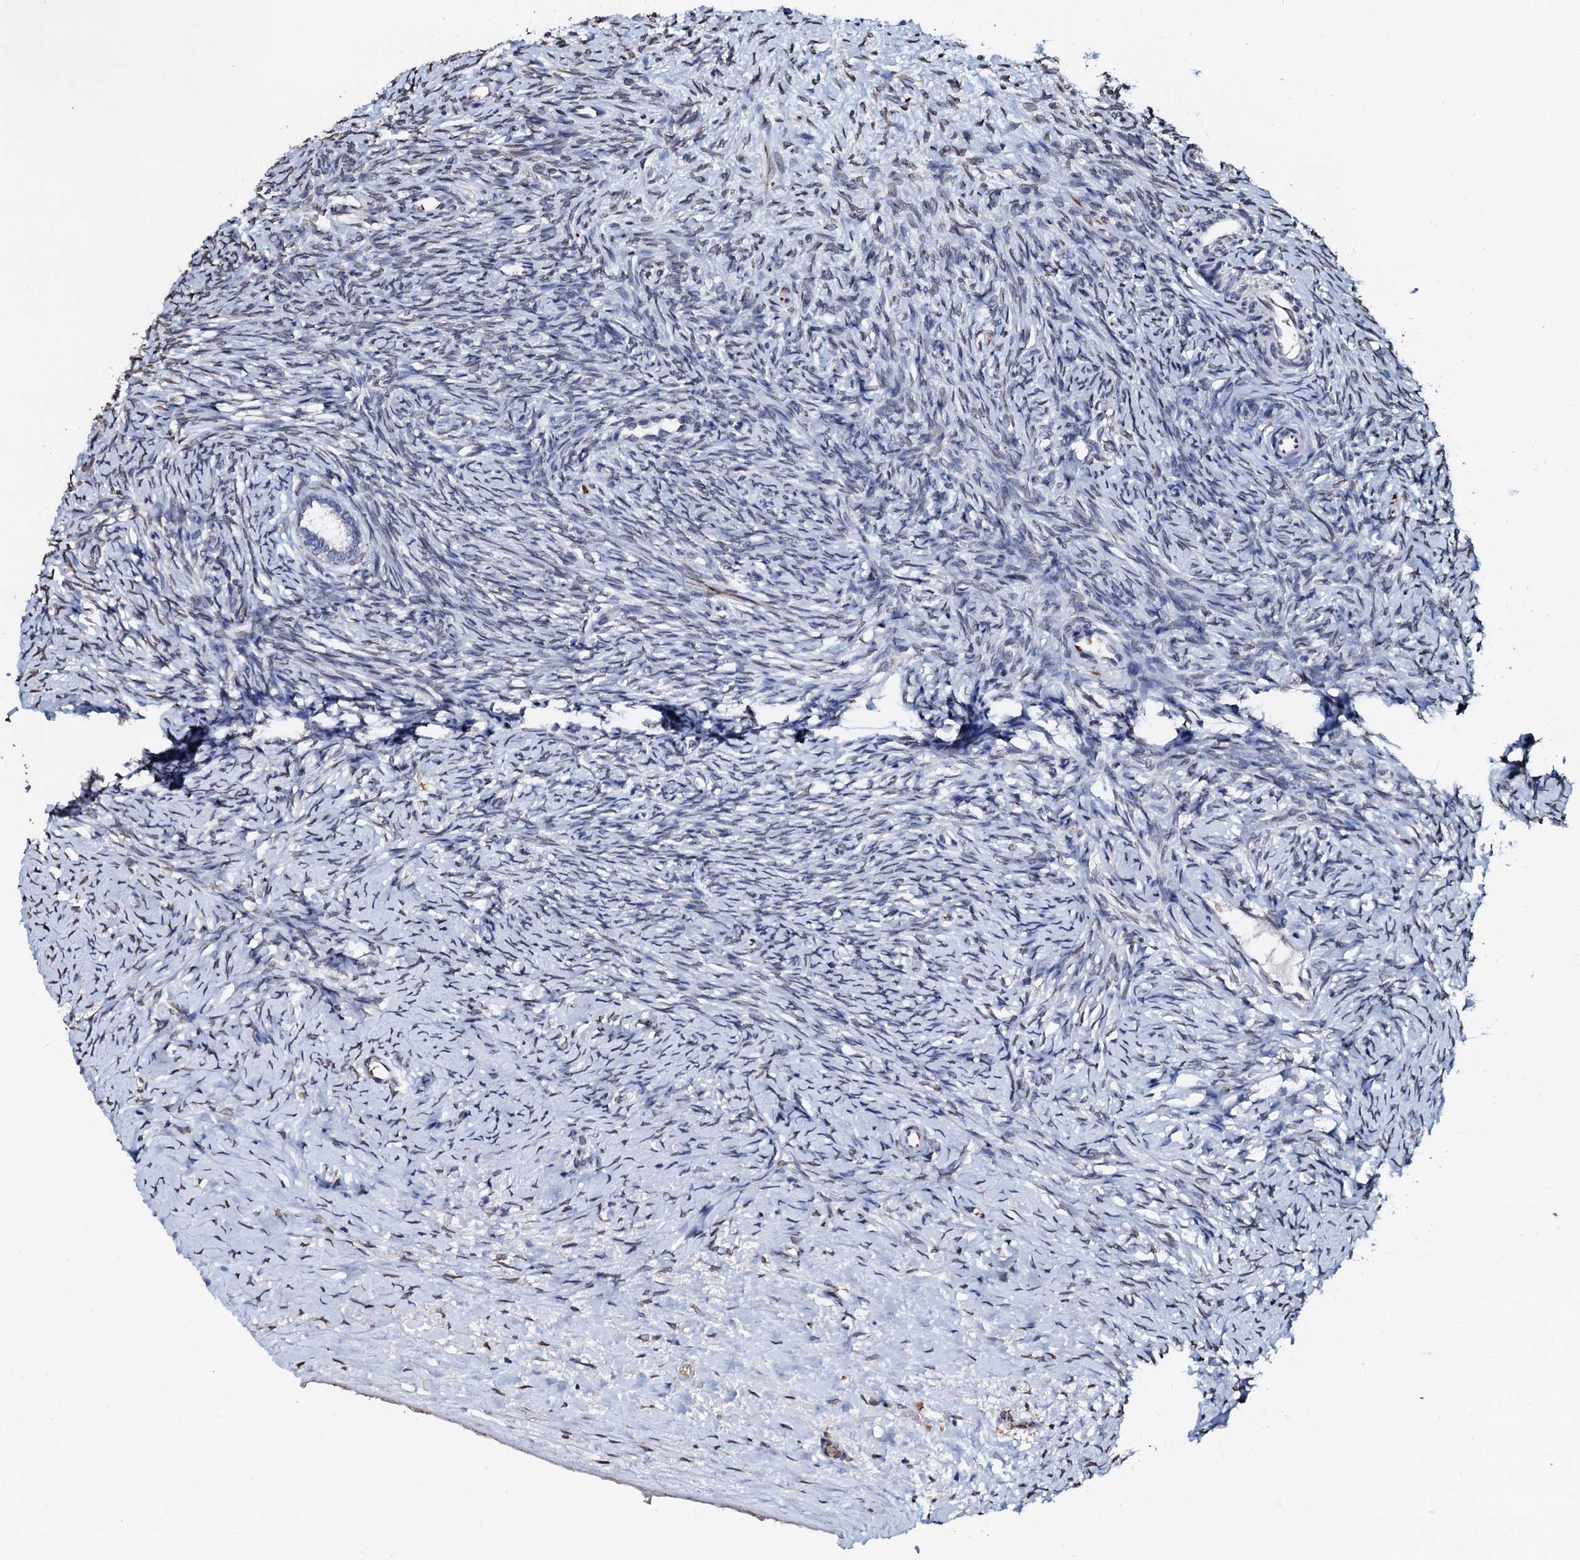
{"staining": {"intensity": "negative", "quantity": "none", "location": "none"}, "tissue": "ovary", "cell_type": "Follicle cells", "image_type": "normal", "snomed": [{"axis": "morphology", "description": "Normal tissue, NOS"}, {"axis": "morphology", "description": "Developmental malformation"}, {"axis": "topography", "description": "Ovary"}], "caption": "An immunohistochemistry histopathology image of unremarkable ovary is shown. There is no staining in follicle cells of ovary.", "gene": "NRP2", "patient": {"sex": "female", "age": 39}}